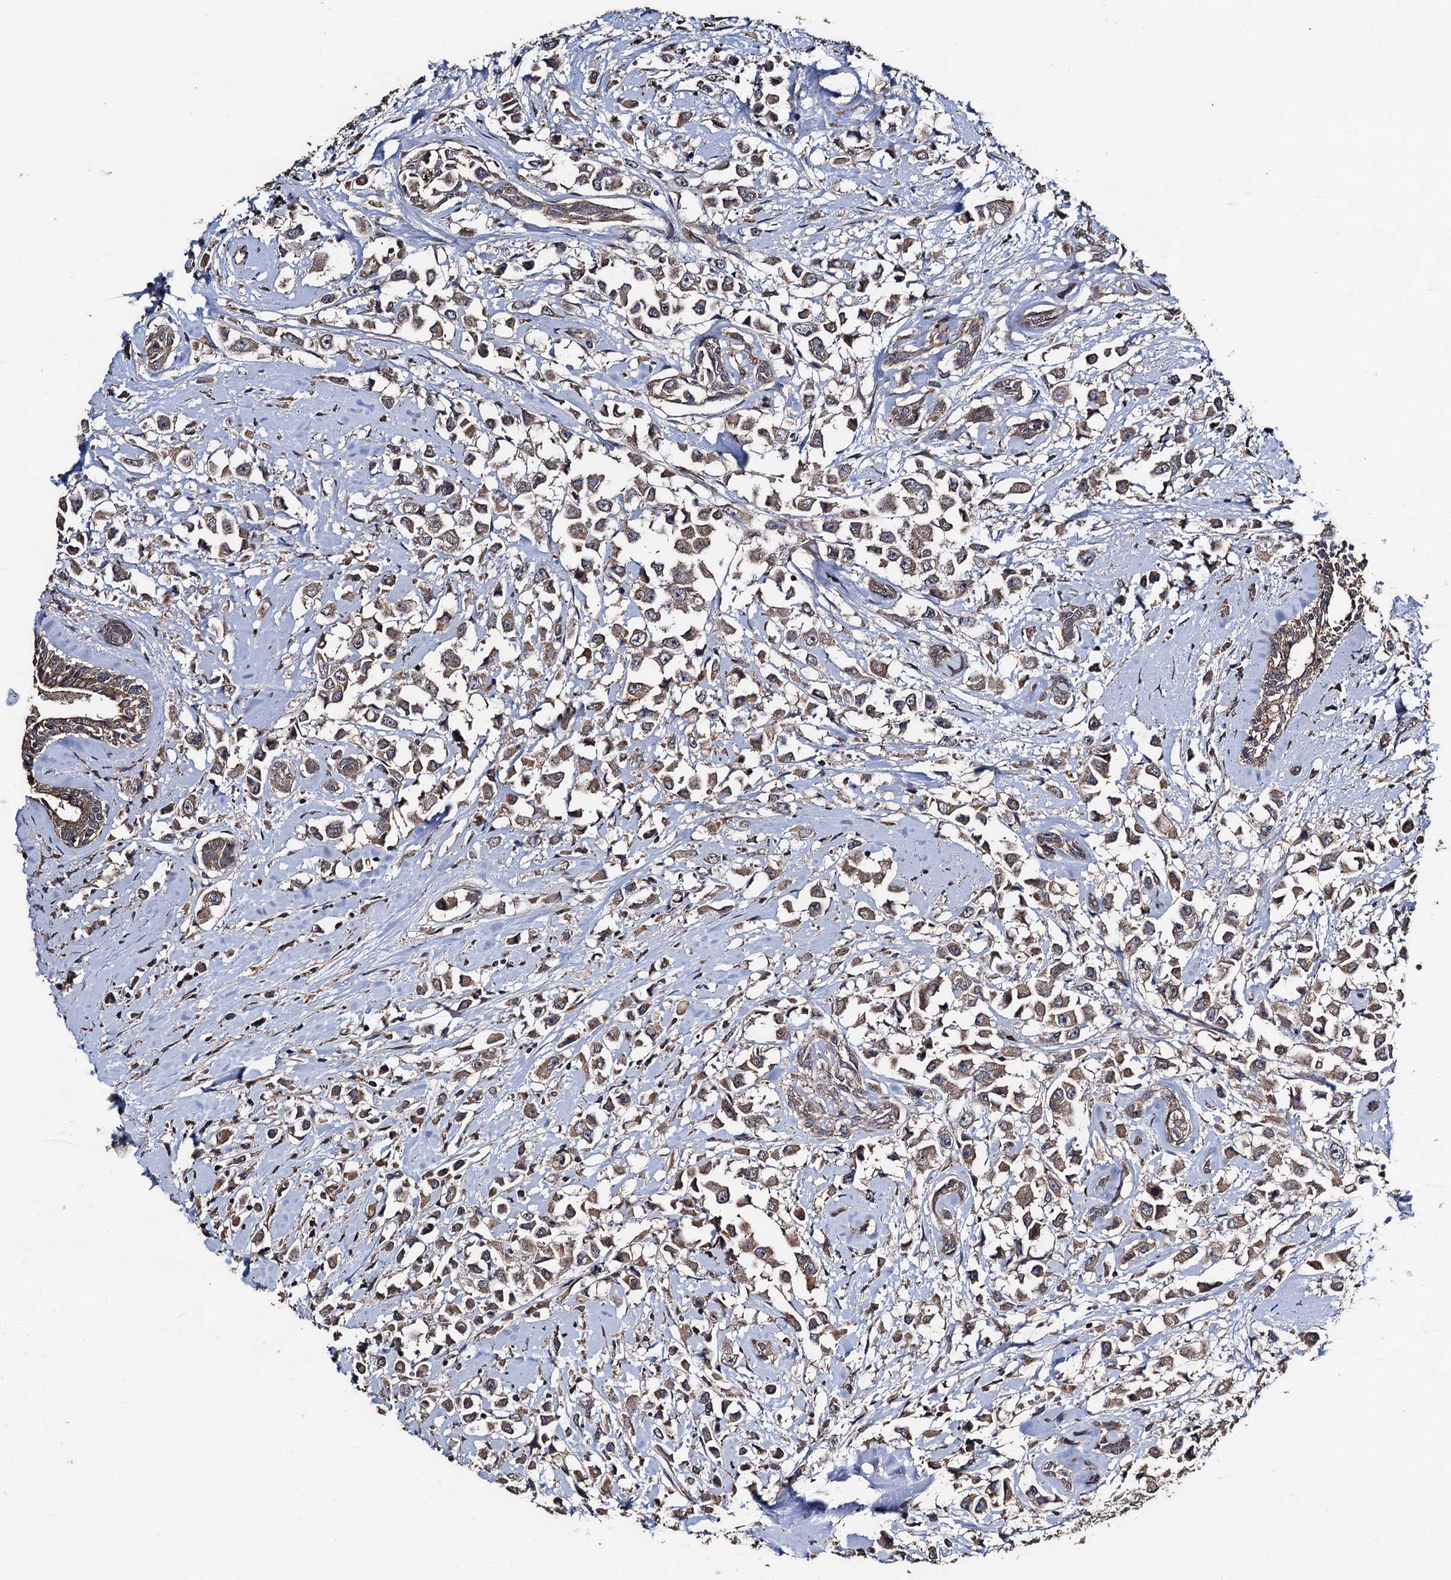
{"staining": {"intensity": "moderate", "quantity": ">75%", "location": "cytoplasmic/membranous"}, "tissue": "breast cancer", "cell_type": "Tumor cells", "image_type": "cancer", "snomed": [{"axis": "morphology", "description": "Duct carcinoma"}, {"axis": "topography", "description": "Breast"}], "caption": "An image of breast invasive ductal carcinoma stained for a protein exhibits moderate cytoplasmic/membranous brown staining in tumor cells.", "gene": "PPTC7", "patient": {"sex": "female", "age": 87}}